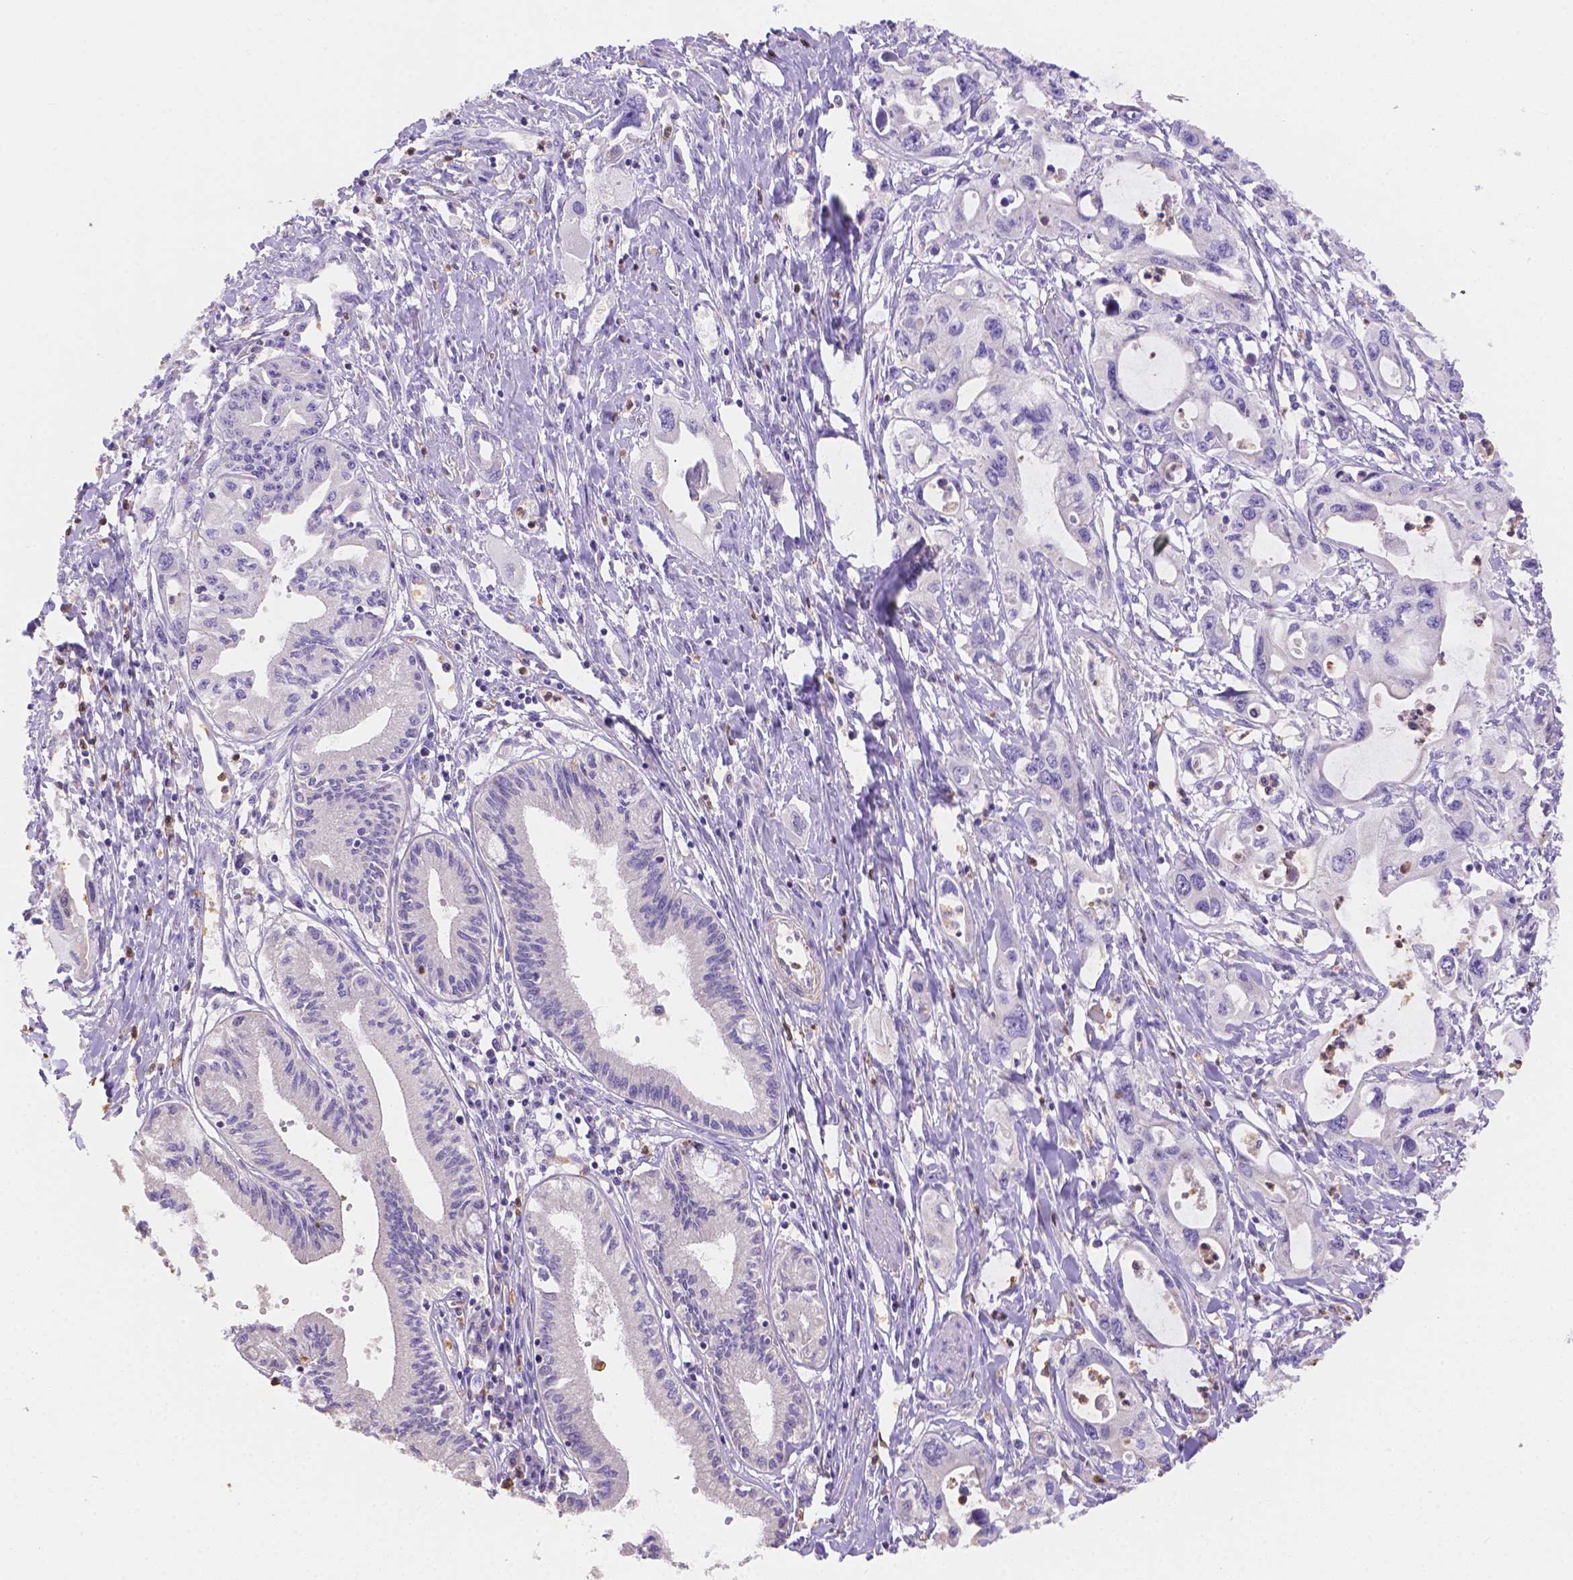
{"staining": {"intensity": "negative", "quantity": "none", "location": "none"}, "tissue": "pancreatic cancer", "cell_type": "Tumor cells", "image_type": "cancer", "snomed": [{"axis": "morphology", "description": "Adenocarcinoma, NOS"}, {"axis": "topography", "description": "Pancreas"}], "caption": "High magnification brightfield microscopy of pancreatic adenocarcinoma stained with DAB (brown) and counterstained with hematoxylin (blue): tumor cells show no significant staining.", "gene": "NXPE2", "patient": {"sex": "male", "age": 60}}